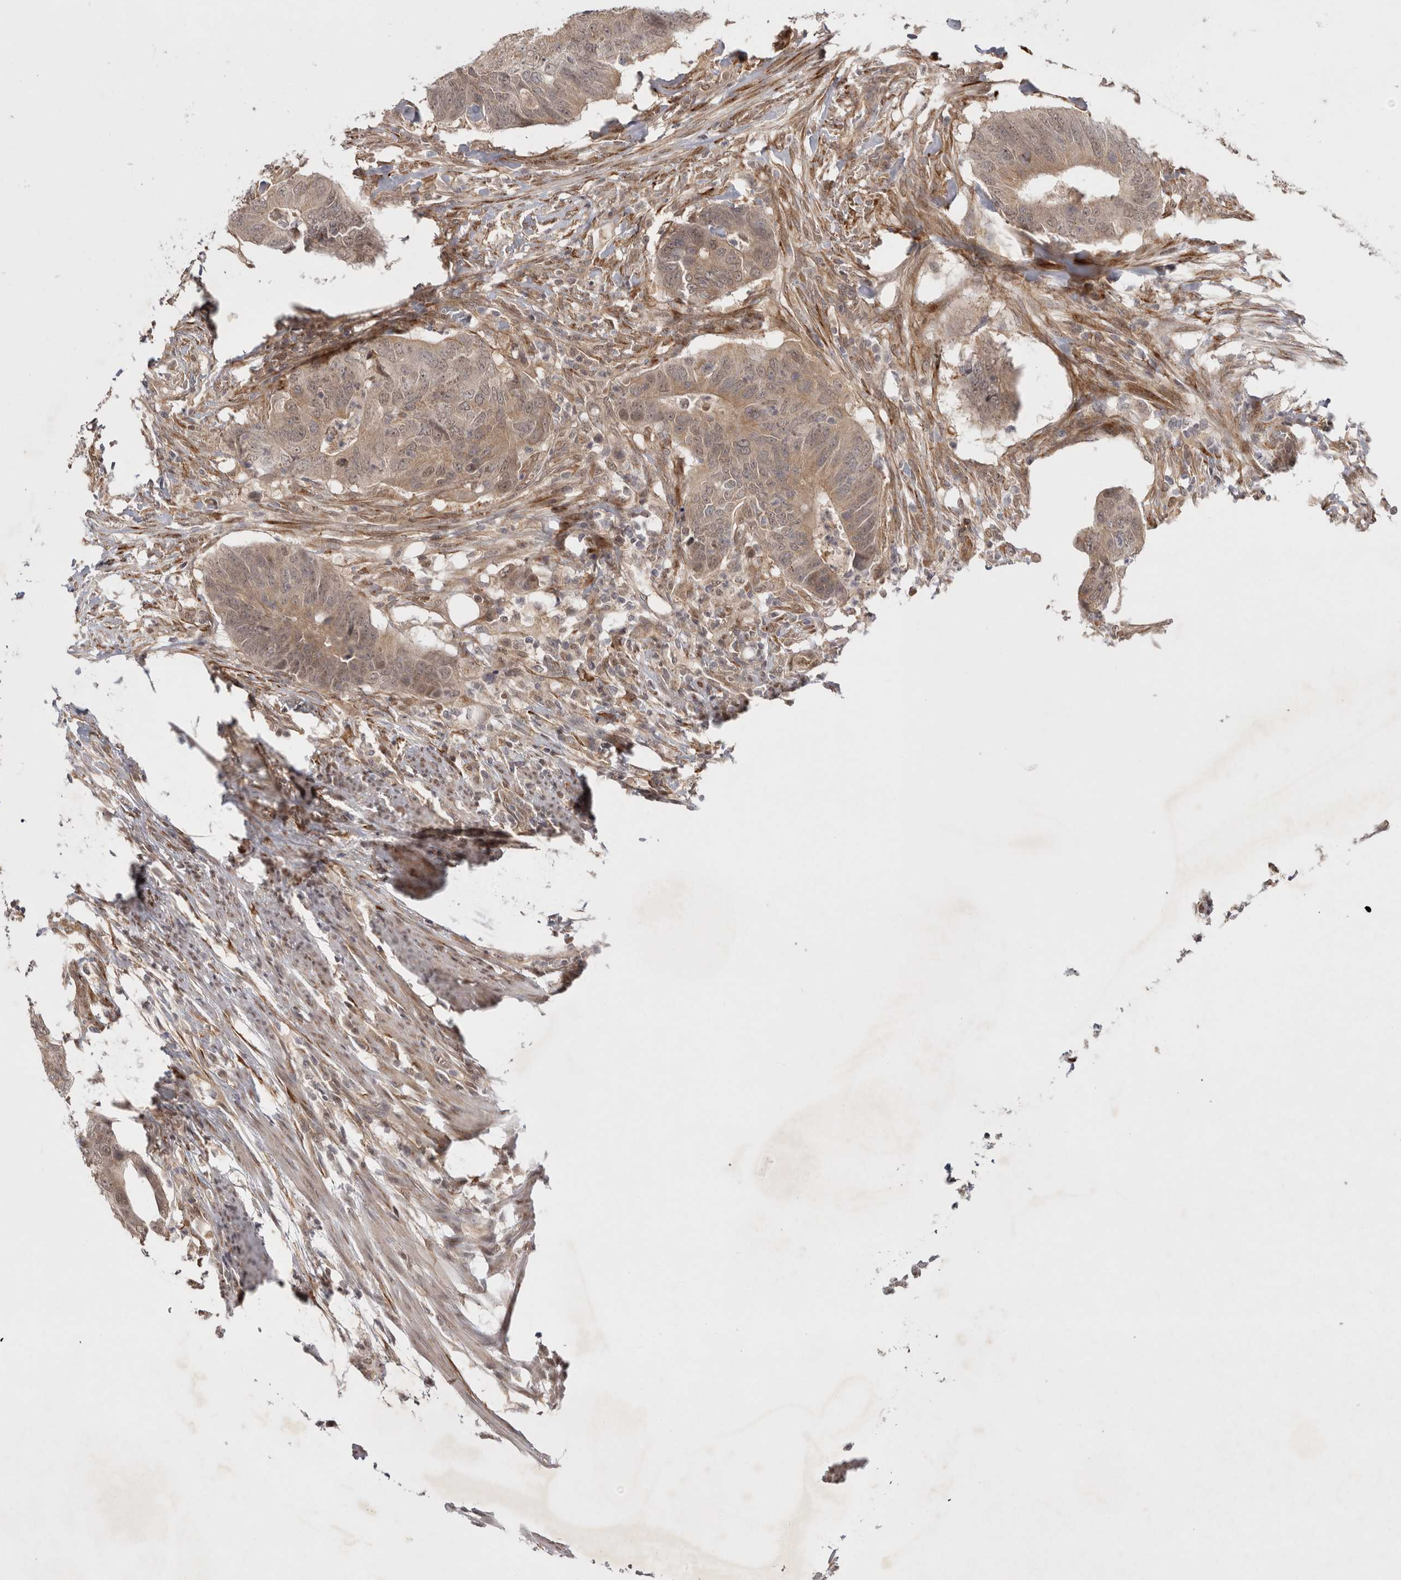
{"staining": {"intensity": "weak", "quantity": ">75%", "location": "cytoplasmic/membranous,nuclear"}, "tissue": "colorectal cancer", "cell_type": "Tumor cells", "image_type": "cancer", "snomed": [{"axis": "morphology", "description": "Adenocarcinoma, NOS"}, {"axis": "topography", "description": "Colon"}], "caption": "Immunohistochemistry staining of colorectal cancer, which displays low levels of weak cytoplasmic/membranous and nuclear positivity in approximately >75% of tumor cells indicating weak cytoplasmic/membranous and nuclear protein expression. The staining was performed using DAB (3,3'-diaminobenzidine) (brown) for protein detection and nuclei were counterstained in hematoxylin (blue).", "gene": "ZNF318", "patient": {"sex": "male", "age": 56}}